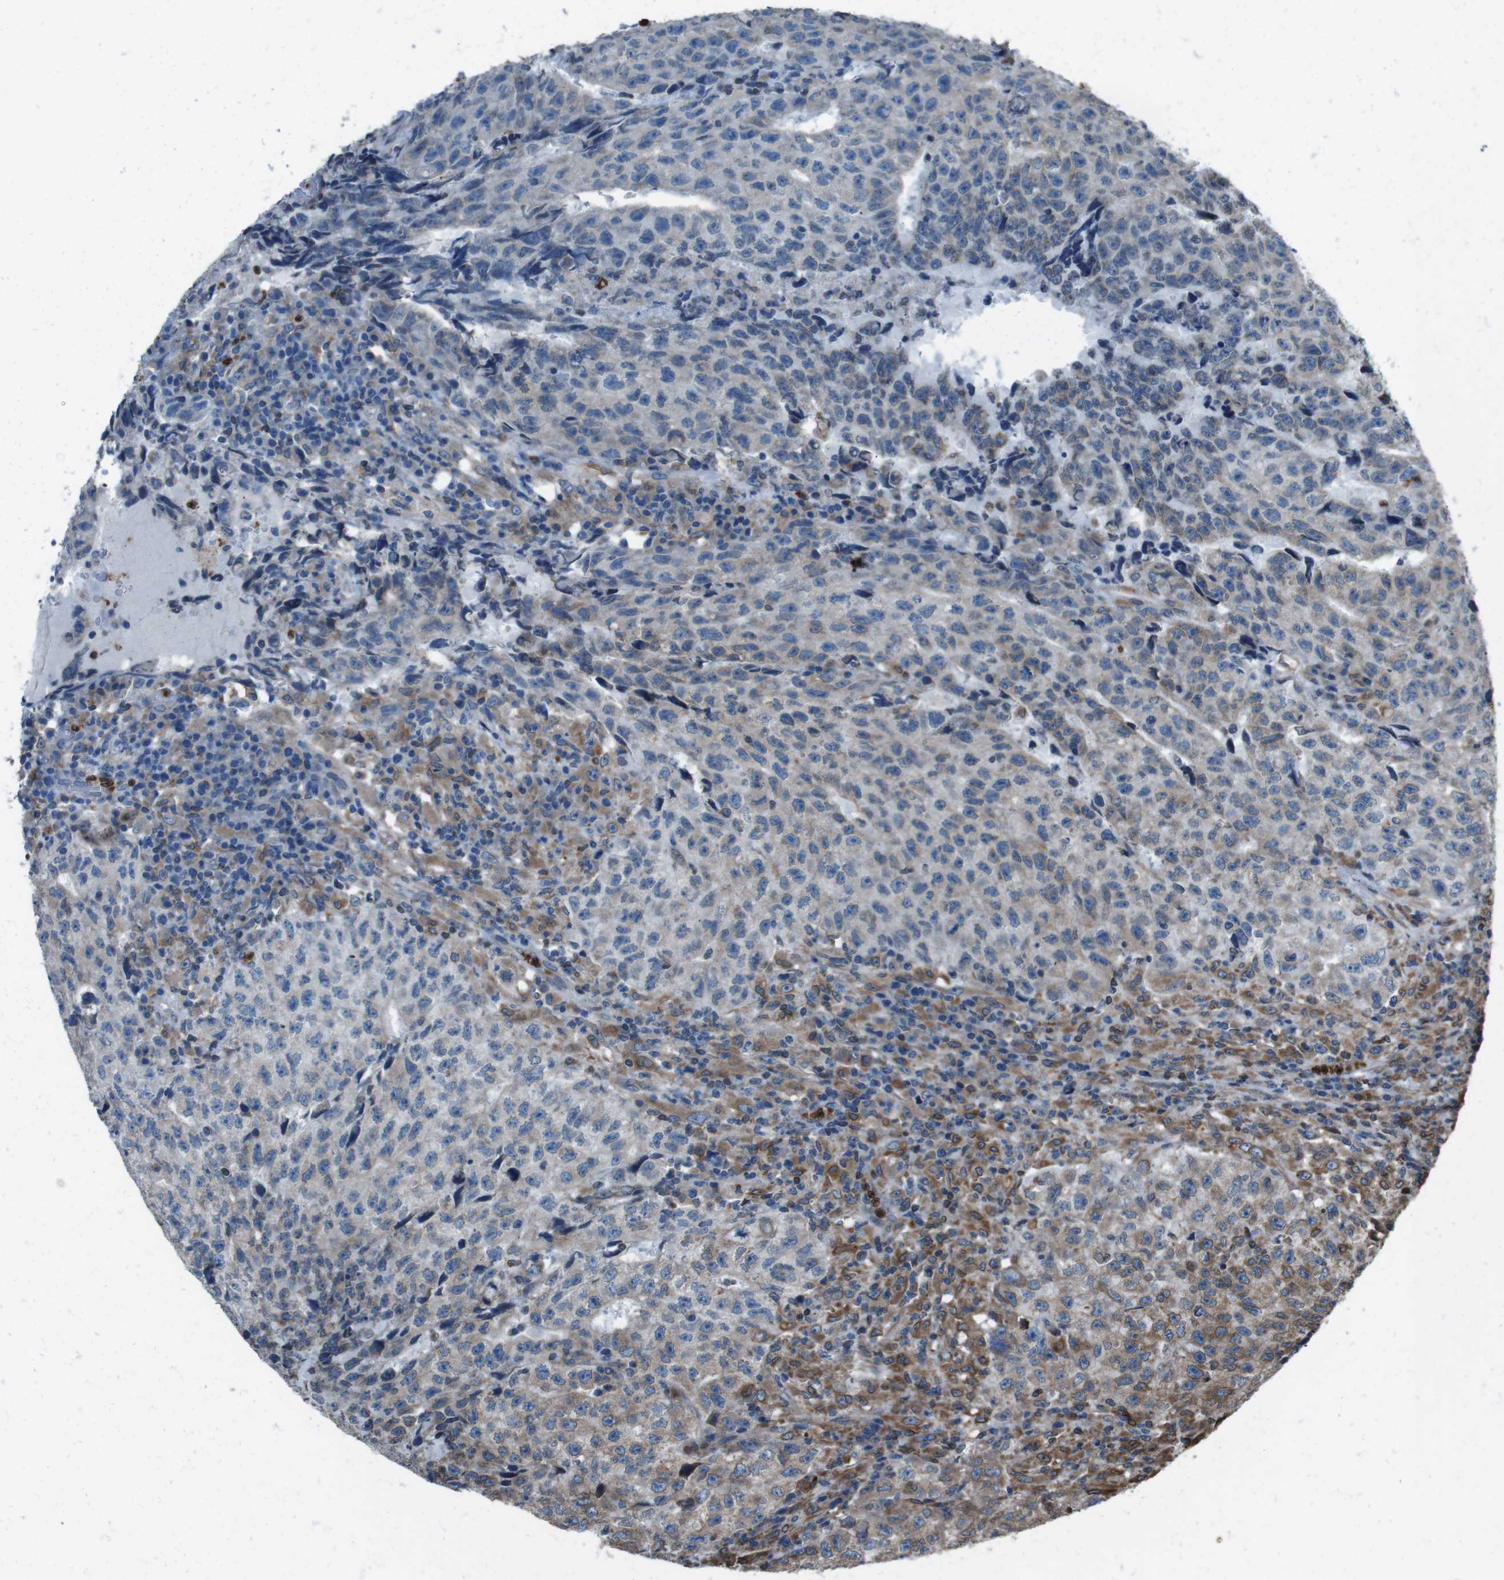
{"staining": {"intensity": "moderate", "quantity": "25%-75%", "location": "cytoplasmic/membranous"}, "tissue": "testis cancer", "cell_type": "Tumor cells", "image_type": "cancer", "snomed": [{"axis": "morphology", "description": "Necrosis, NOS"}, {"axis": "morphology", "description": "Carcinoma, Embryonal, NOS"}, {"axis": "topography", "description": "Testis"}], "caption": "Brown immunohistochemical staining in human testis cancer (embryonal carcinoma) exhibits moderate cytoplasmic/membranous positivity in approximately 25%-75% of tumor cells.", "gene": "APMAP", "patient": {"sex": "male", "age": 19}}